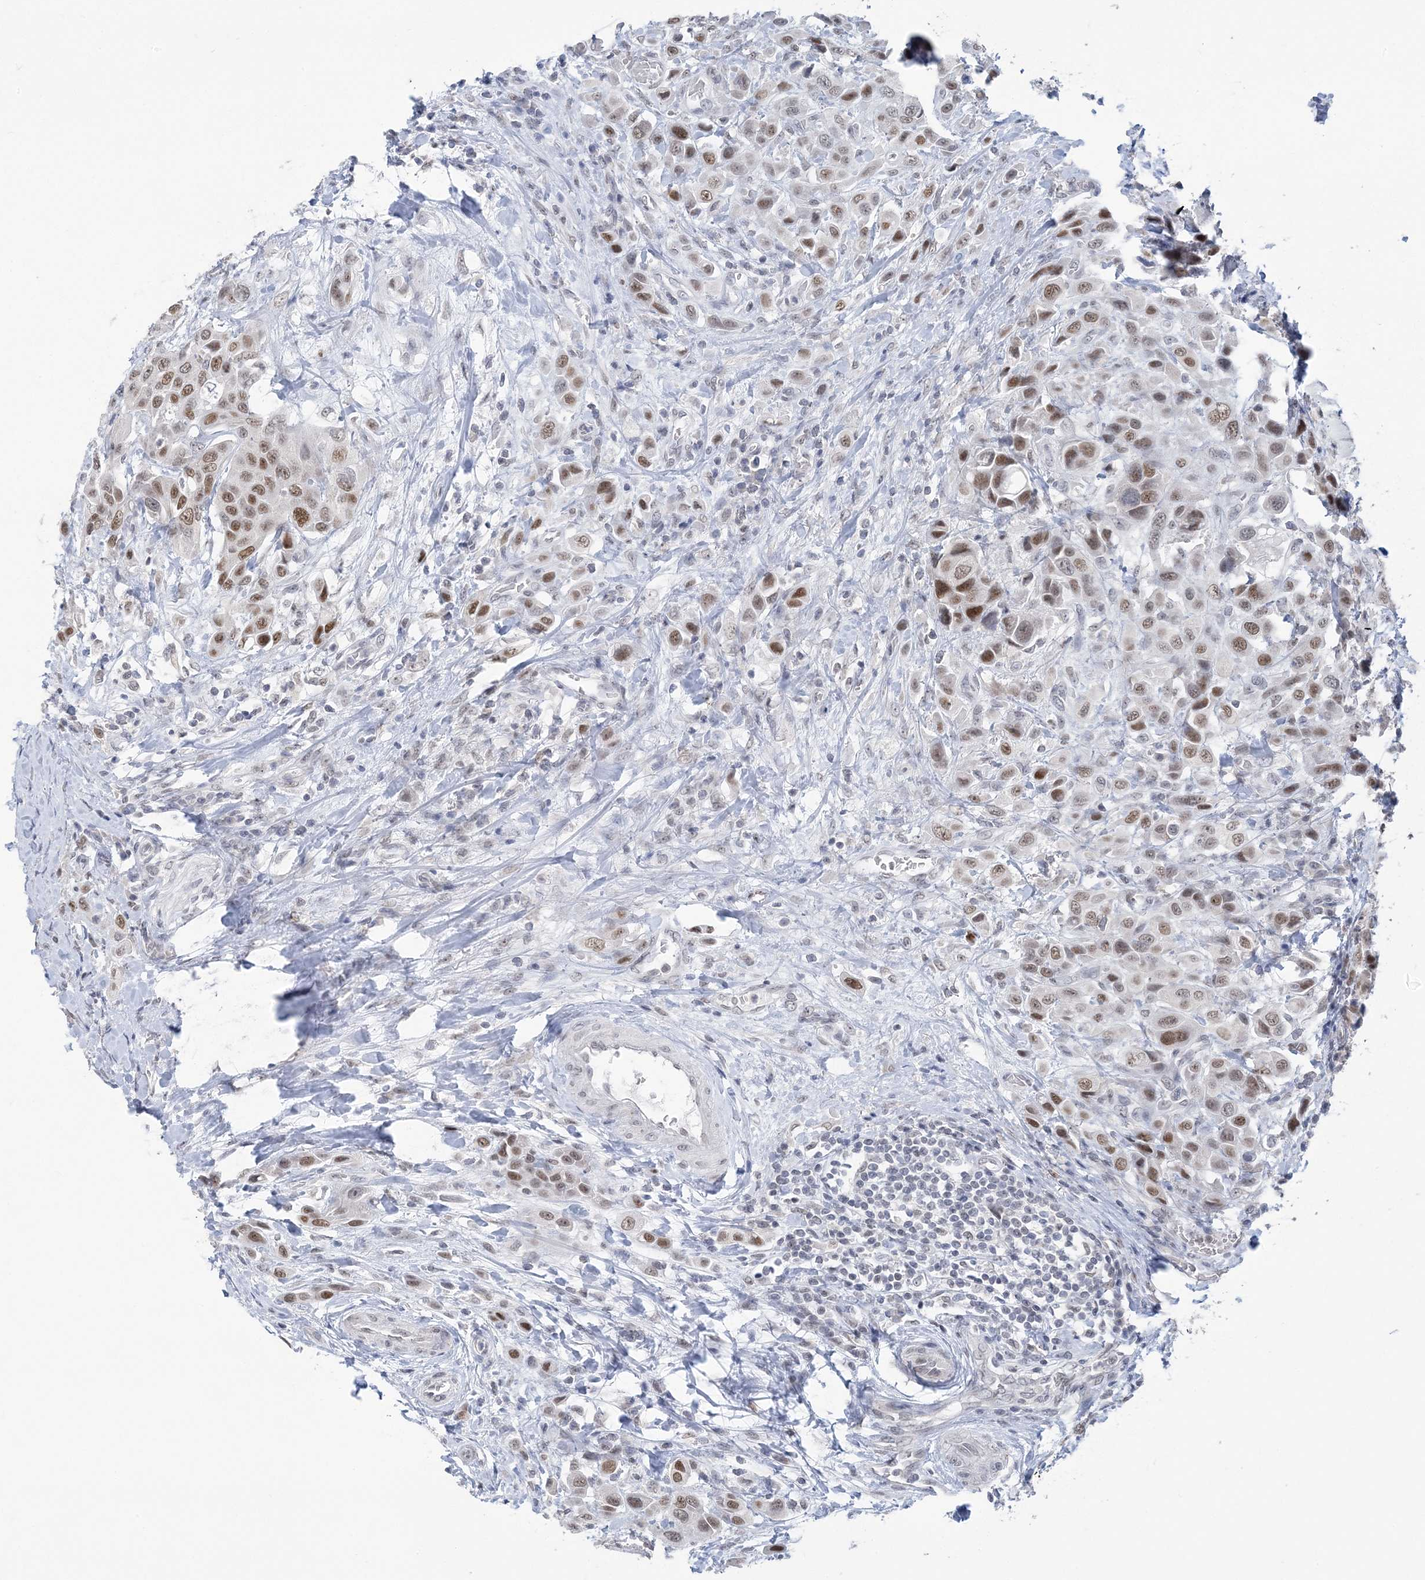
{"staining": {"intensity": "moderate", "quantity": ">75%", "location": "nuclear"}, "tissue": "urothelial cancer", "cell_type": "Tumor cells", "image_type": "cancer", "snomed": [{"axis": "morphology", "description": "Urothelial carcinoma, High grade"}, {"axis": "topography", "description": "Urinary bladder"}], "caption": "Immunohistochemistry (DAB (3,3'-diaminobenzidine)) staining of urothelial carcinoma (high-grade) reveals moderate nuclear protein expression in approximately >75% of tumor cells. Nuclei are stained in blue.", "gene": "ZBTB7A", "patient": {"sex": "male", "age": 50}}